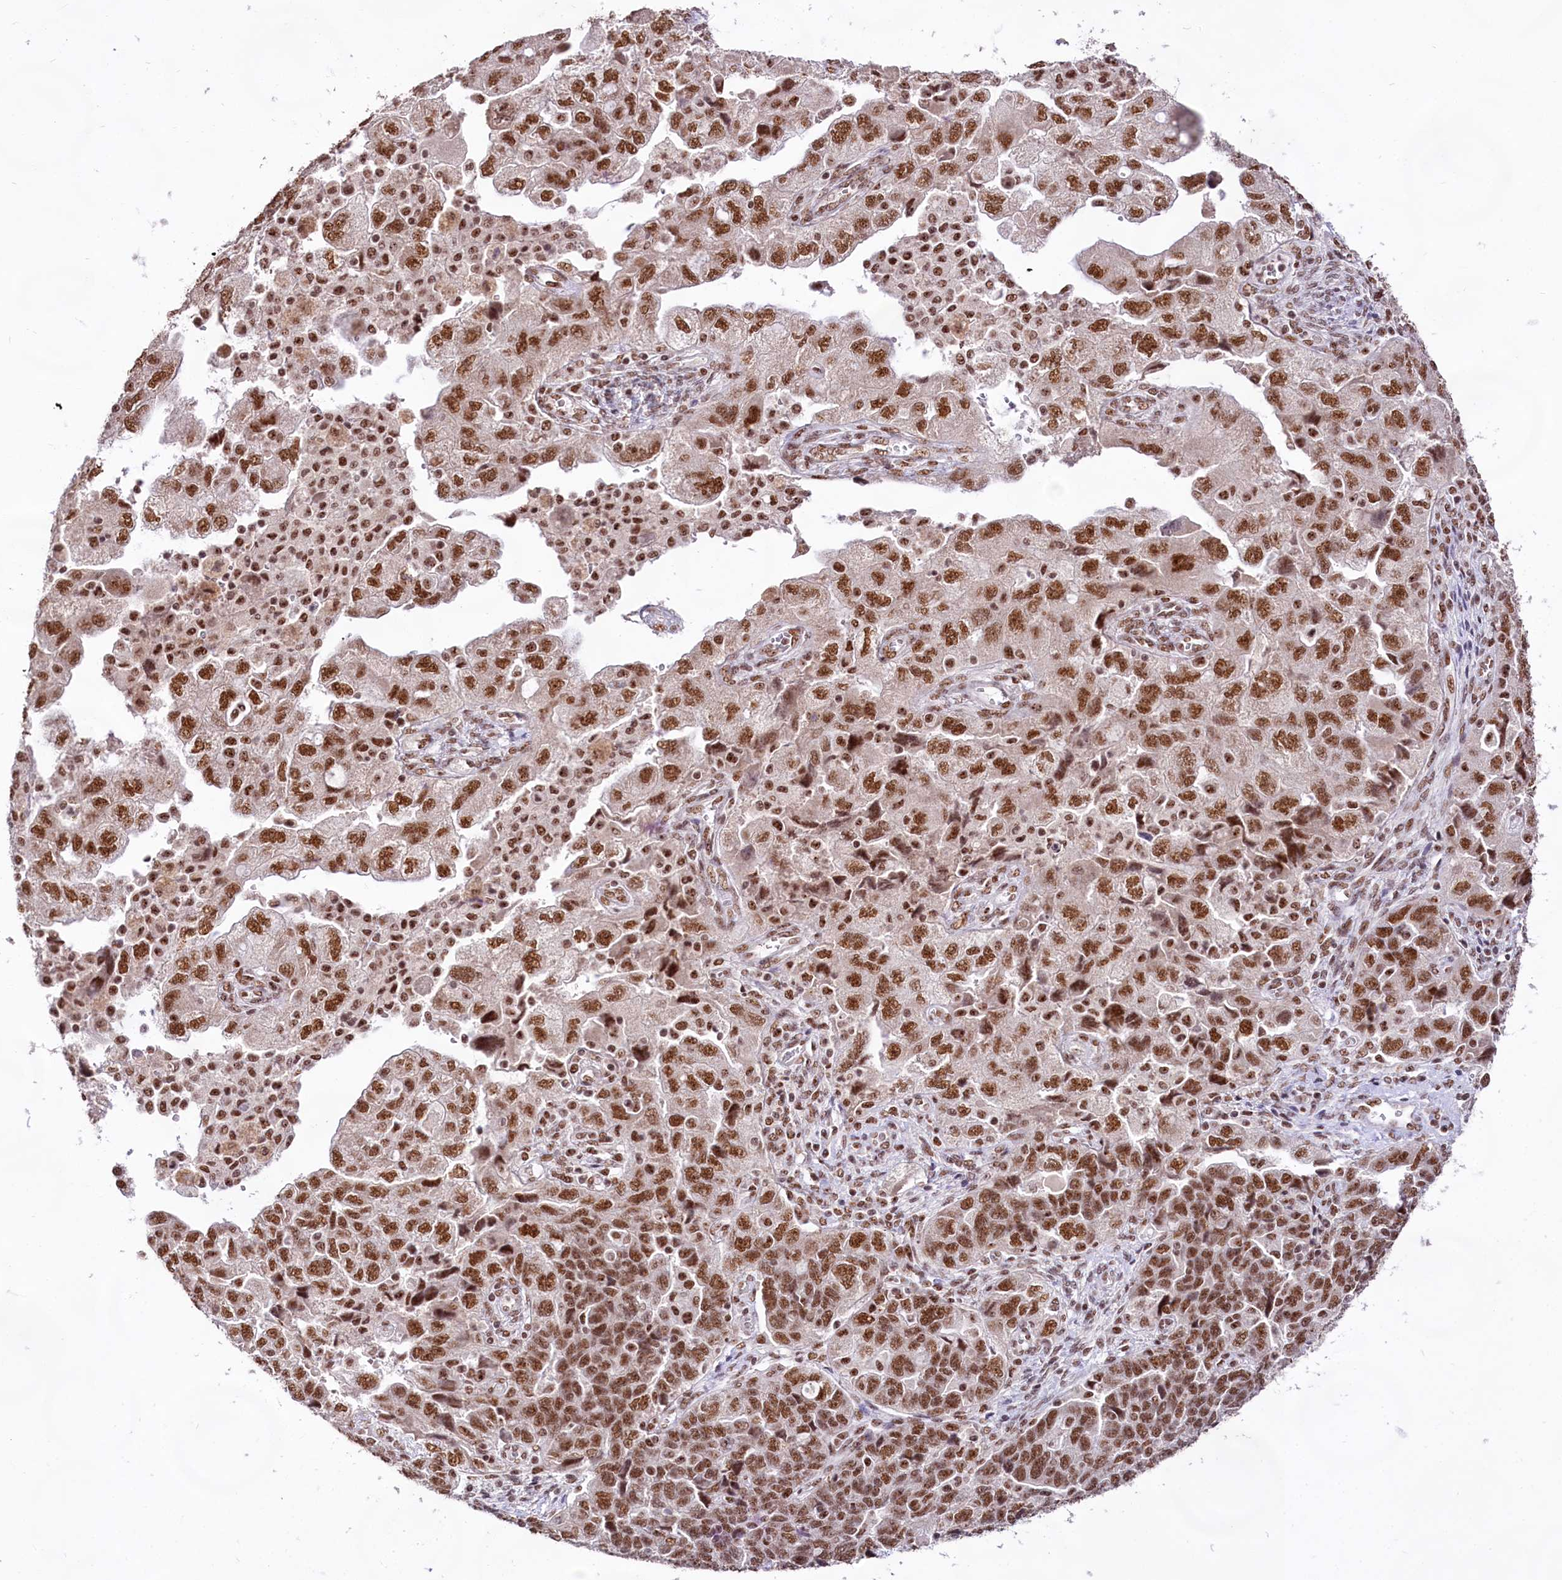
{"staining": {"intensity": "strong", "quantity": ">75%", "location": "nuclear"}, "tissue": "ovarian cancer", "cell_type": "Tumor cells", "image_type": "cancer", "snomed": [{"axis": "morphology", "description": "Carcinoma, NOS"}, {"axis": "morphology", "description": "Cystadenocarcinoma, serous, NOS"}, {"axis": "topography", "description": "Ovary"}], "caption": "This micrograph displays ovarian cancer stained with IHC to label a protein in brown. The nuclear of tumor cells show strong positivity for the protein. Nuclei are counter-stained blue.", "gene": "HIRA", "patient": {"sex": "female", "age": 69}}